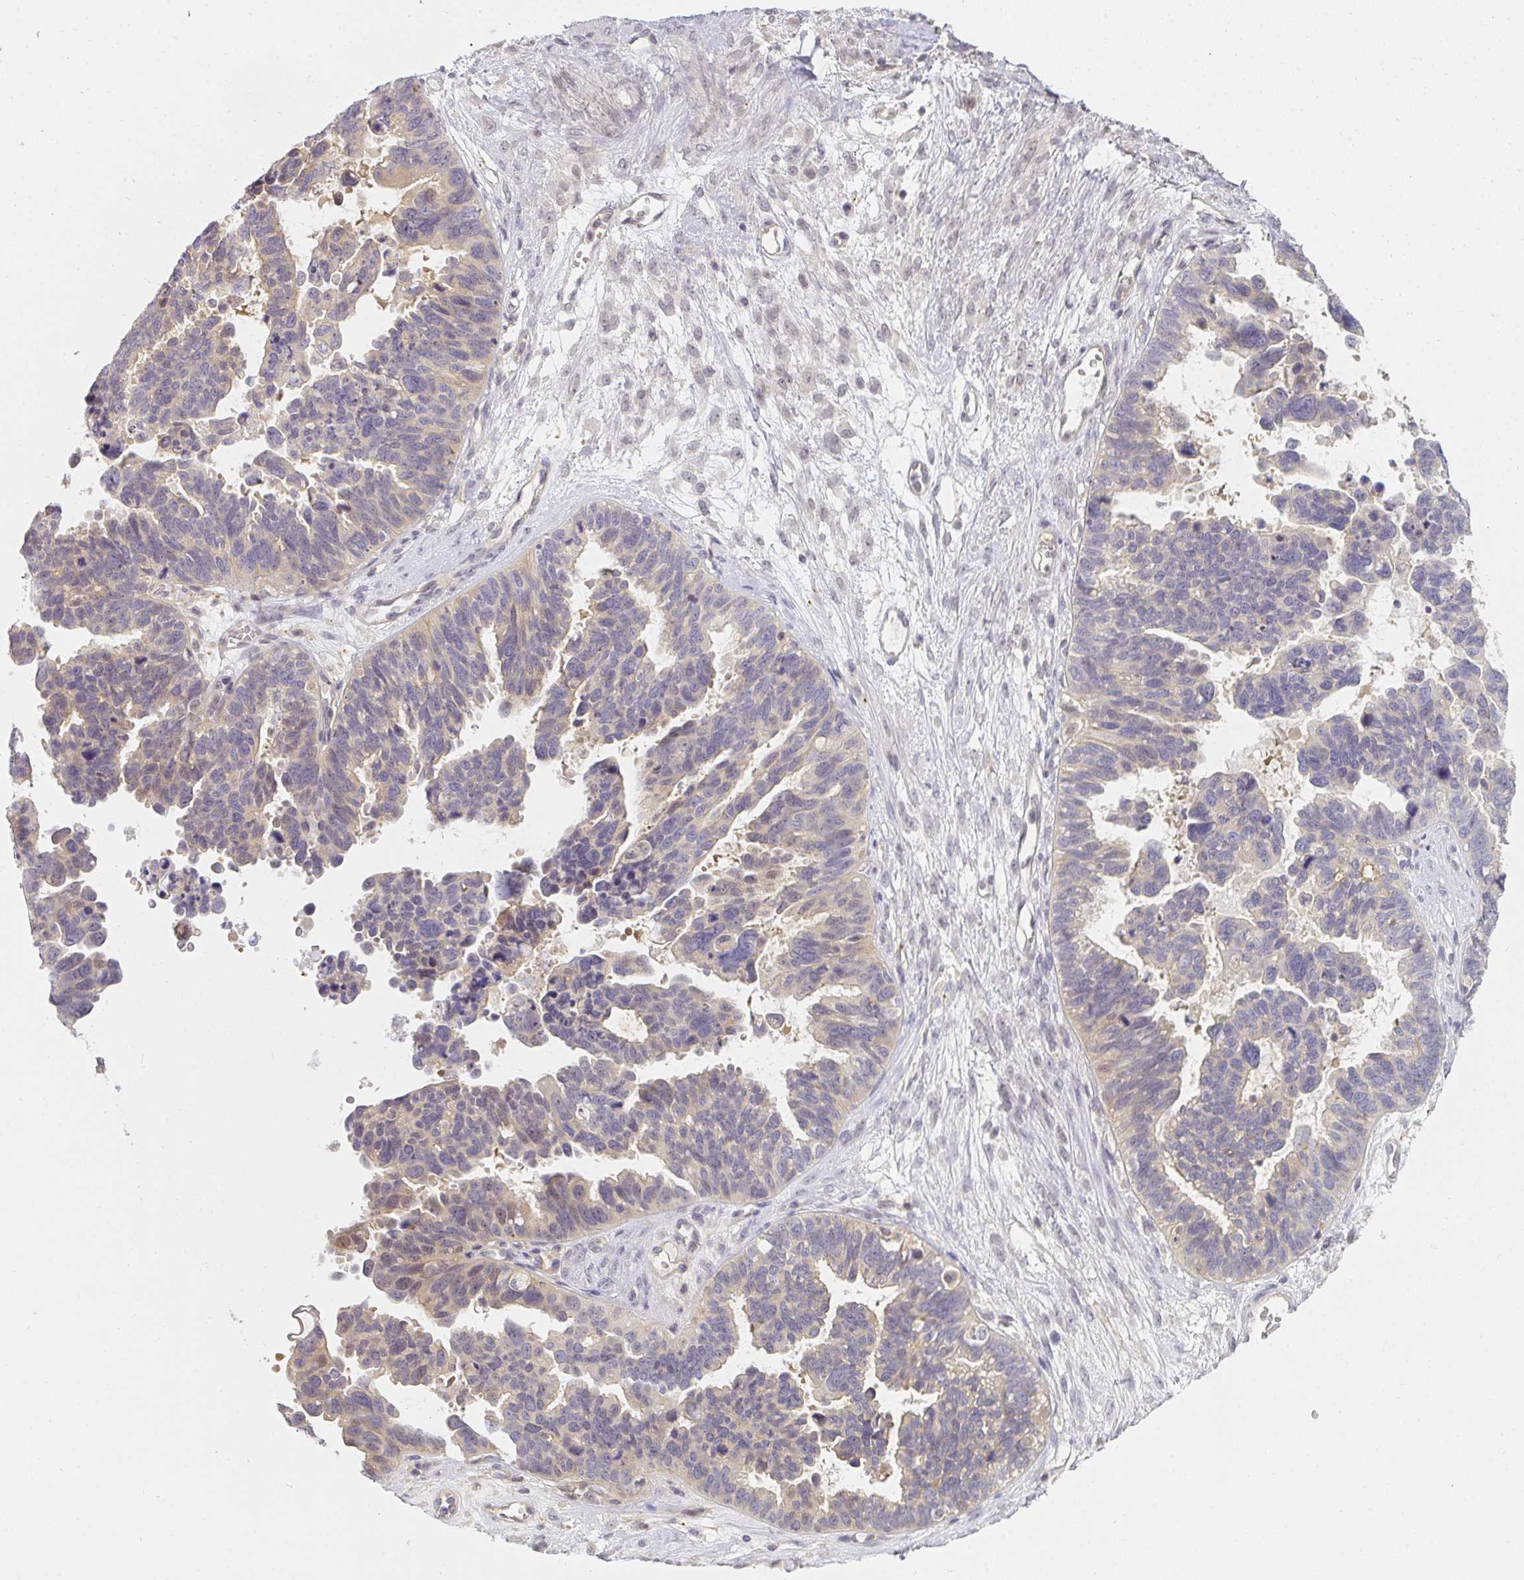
{"staining": {"intensity": "weak", "quantity": "<25%", "location": "cytoplasmic/membranous"}, "tissue": "ovarian cancer", "cell_type": "Tumor cells", "image_type": "cancer", "snomed": [{"axis": "morphology", "description": "Cystadenocarcinoma, serous, NOS"}, {"axis": "topography", "description": "Ovary"}], "caption": "Immunohistochemistry histopathology image of neoplastic tissue: ovarian serous cystadenocarcinoma stained with DAB reveals no significant protein expression in tumor cells.", "gene": "GSDMB", "patient": {"sex": "female", "age": 60}}